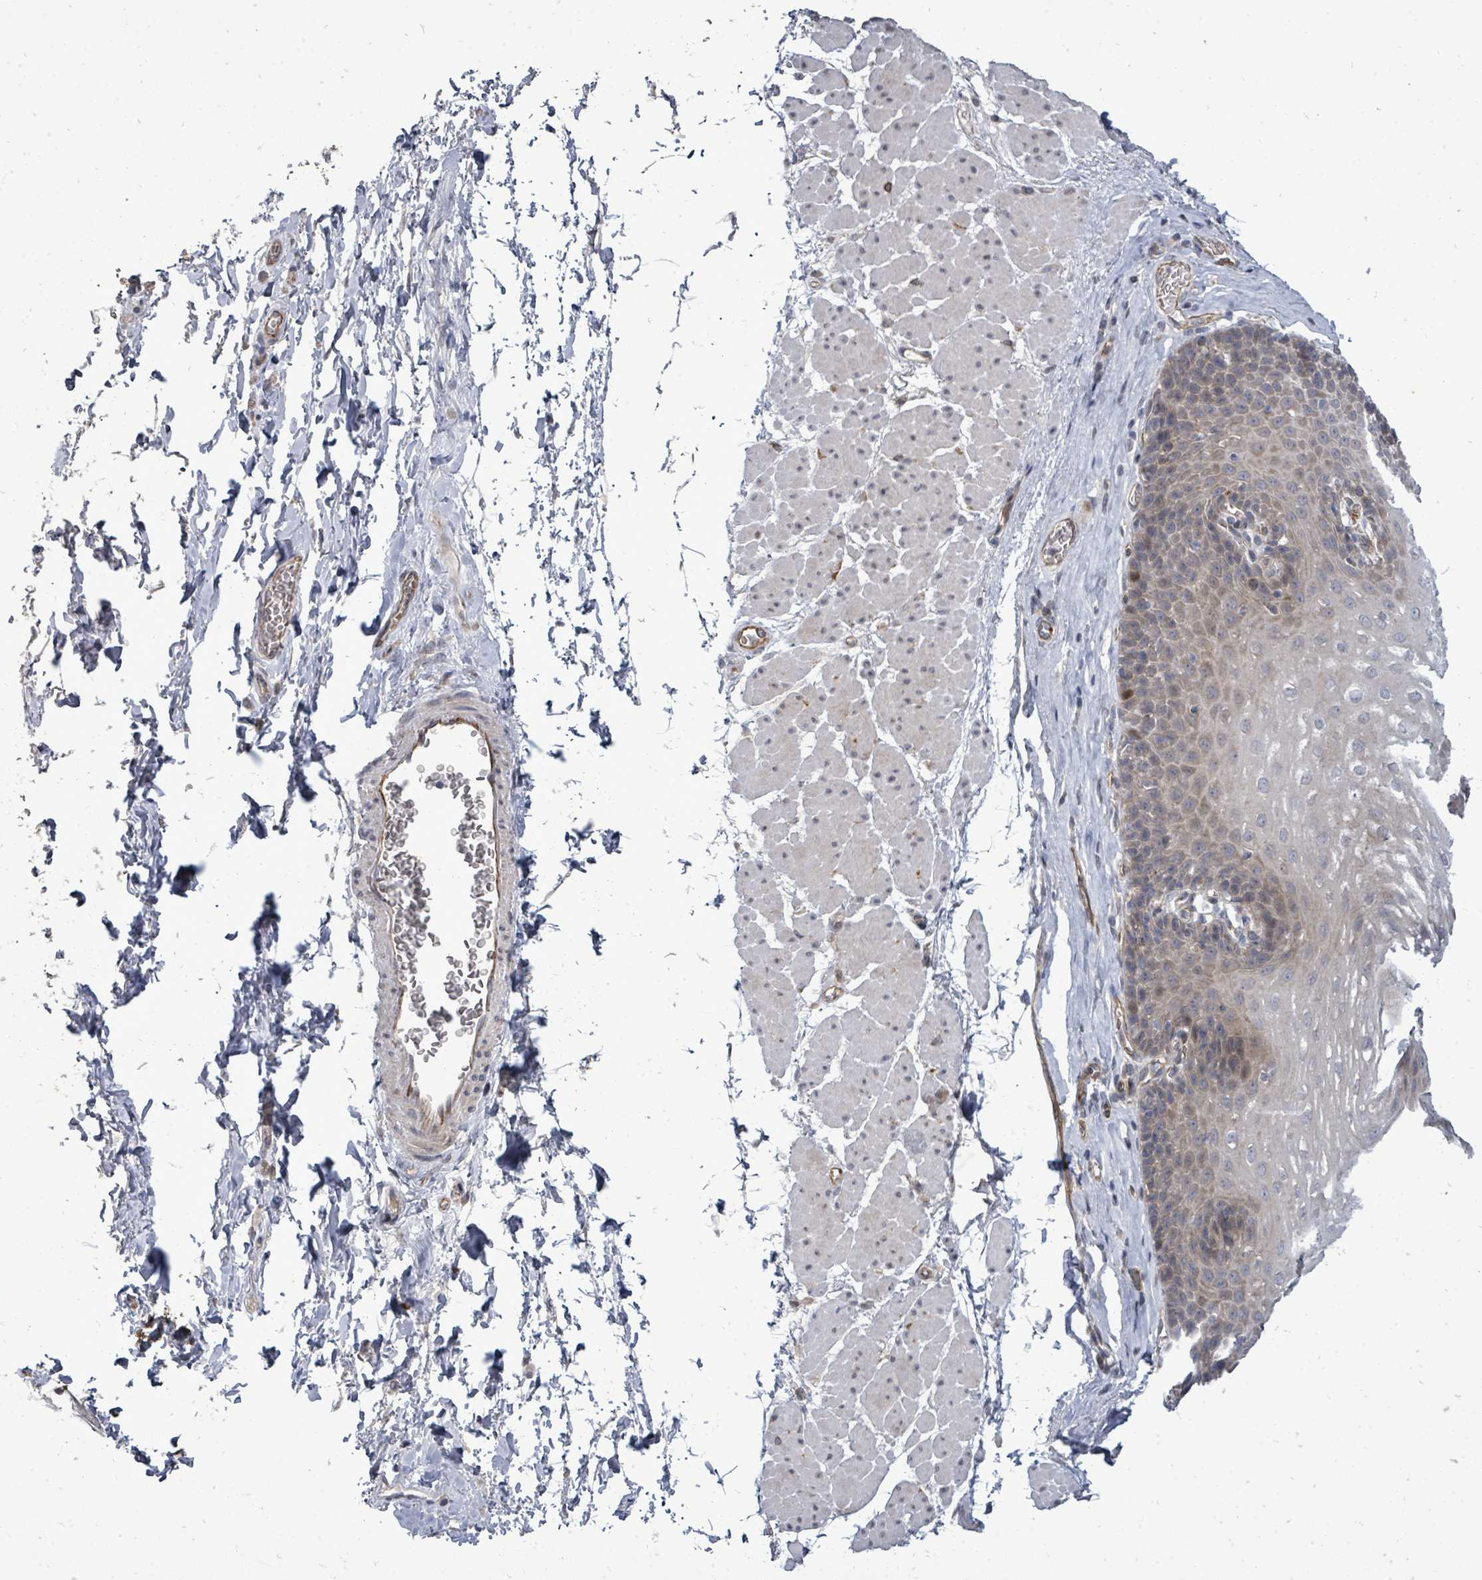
{"staining": {"intensity": "moderate", "quantity": "25%-75%", "location": "cytoplasmic/membranous"}, "tissue": "esophagus", "cell_type": "Squamous epithelial cells", "image_type": "normal", "snomed": [{"axis": "morphology", "description": "Normal tissue, NOS"}, {"axis": "topography", "description": "Esophagus"}], "caption": "Immunohistochemical staining of normal human esophagus reveals medium levels of moderate cytoplasmic/membranous staining in about 25%-75% of squamous epithelial cells.", "gene": "RALGAPB", "patient": {"sex": "female", "age": 66}}